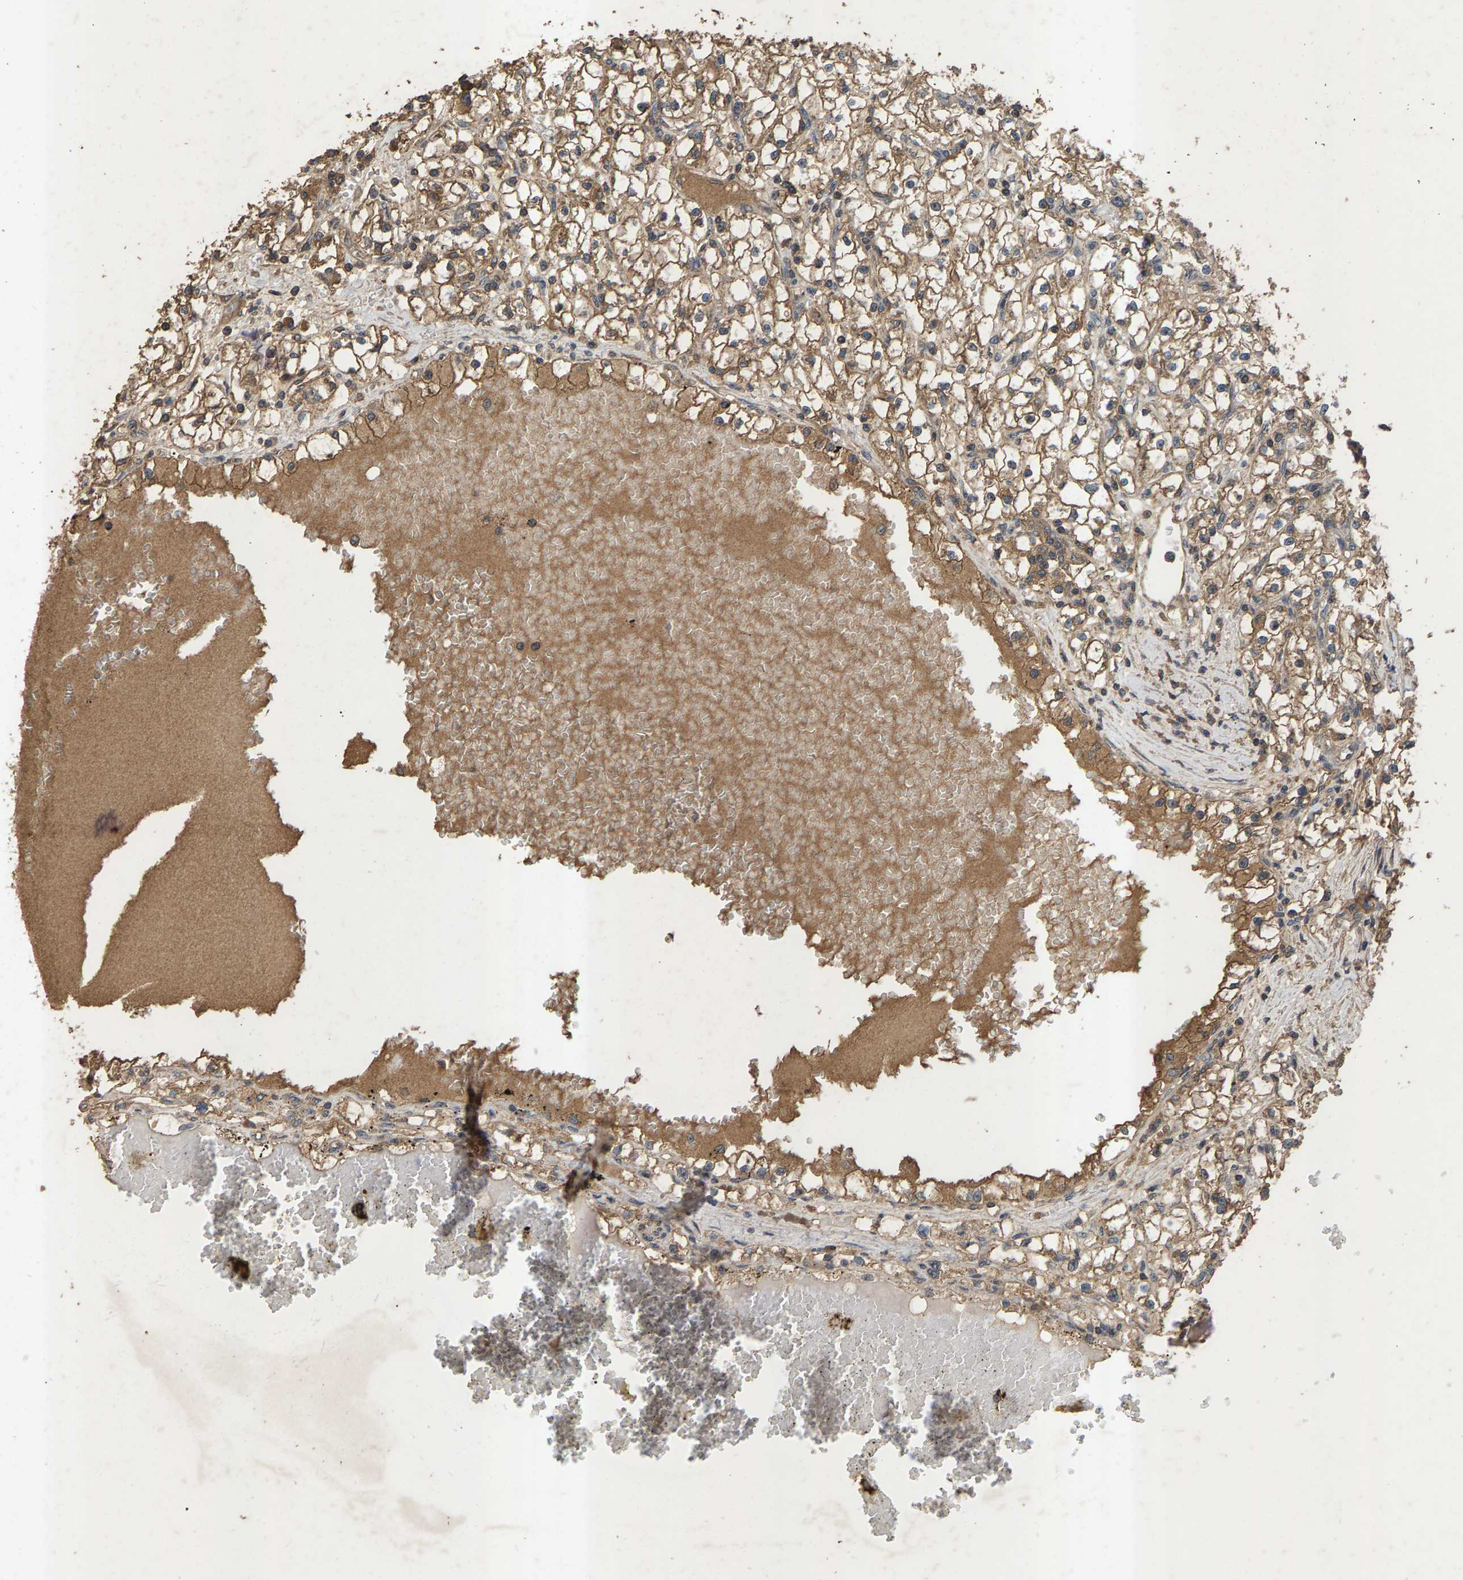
{"staining": {"intensity": "moderate", "quantity": ">75%", "location": "cytoplasmic/membranous"}, "tissue": "renal cancer", "cell_type": "Tumor cells", "image_type": "cancer", "snomed": [{"axis": "morphology", "description": "Adenocarcinoma, NOS"}, {"axis": "topography", "description": "Kidney"}], "caption": "Renal cancer stained for a protein (brown) shows moderate cytoplasmic/membranous positive expression in approximately >75% of tumor cells.", "gene": "HTRA3", "patient": {"sex": "male", "age": 56}}